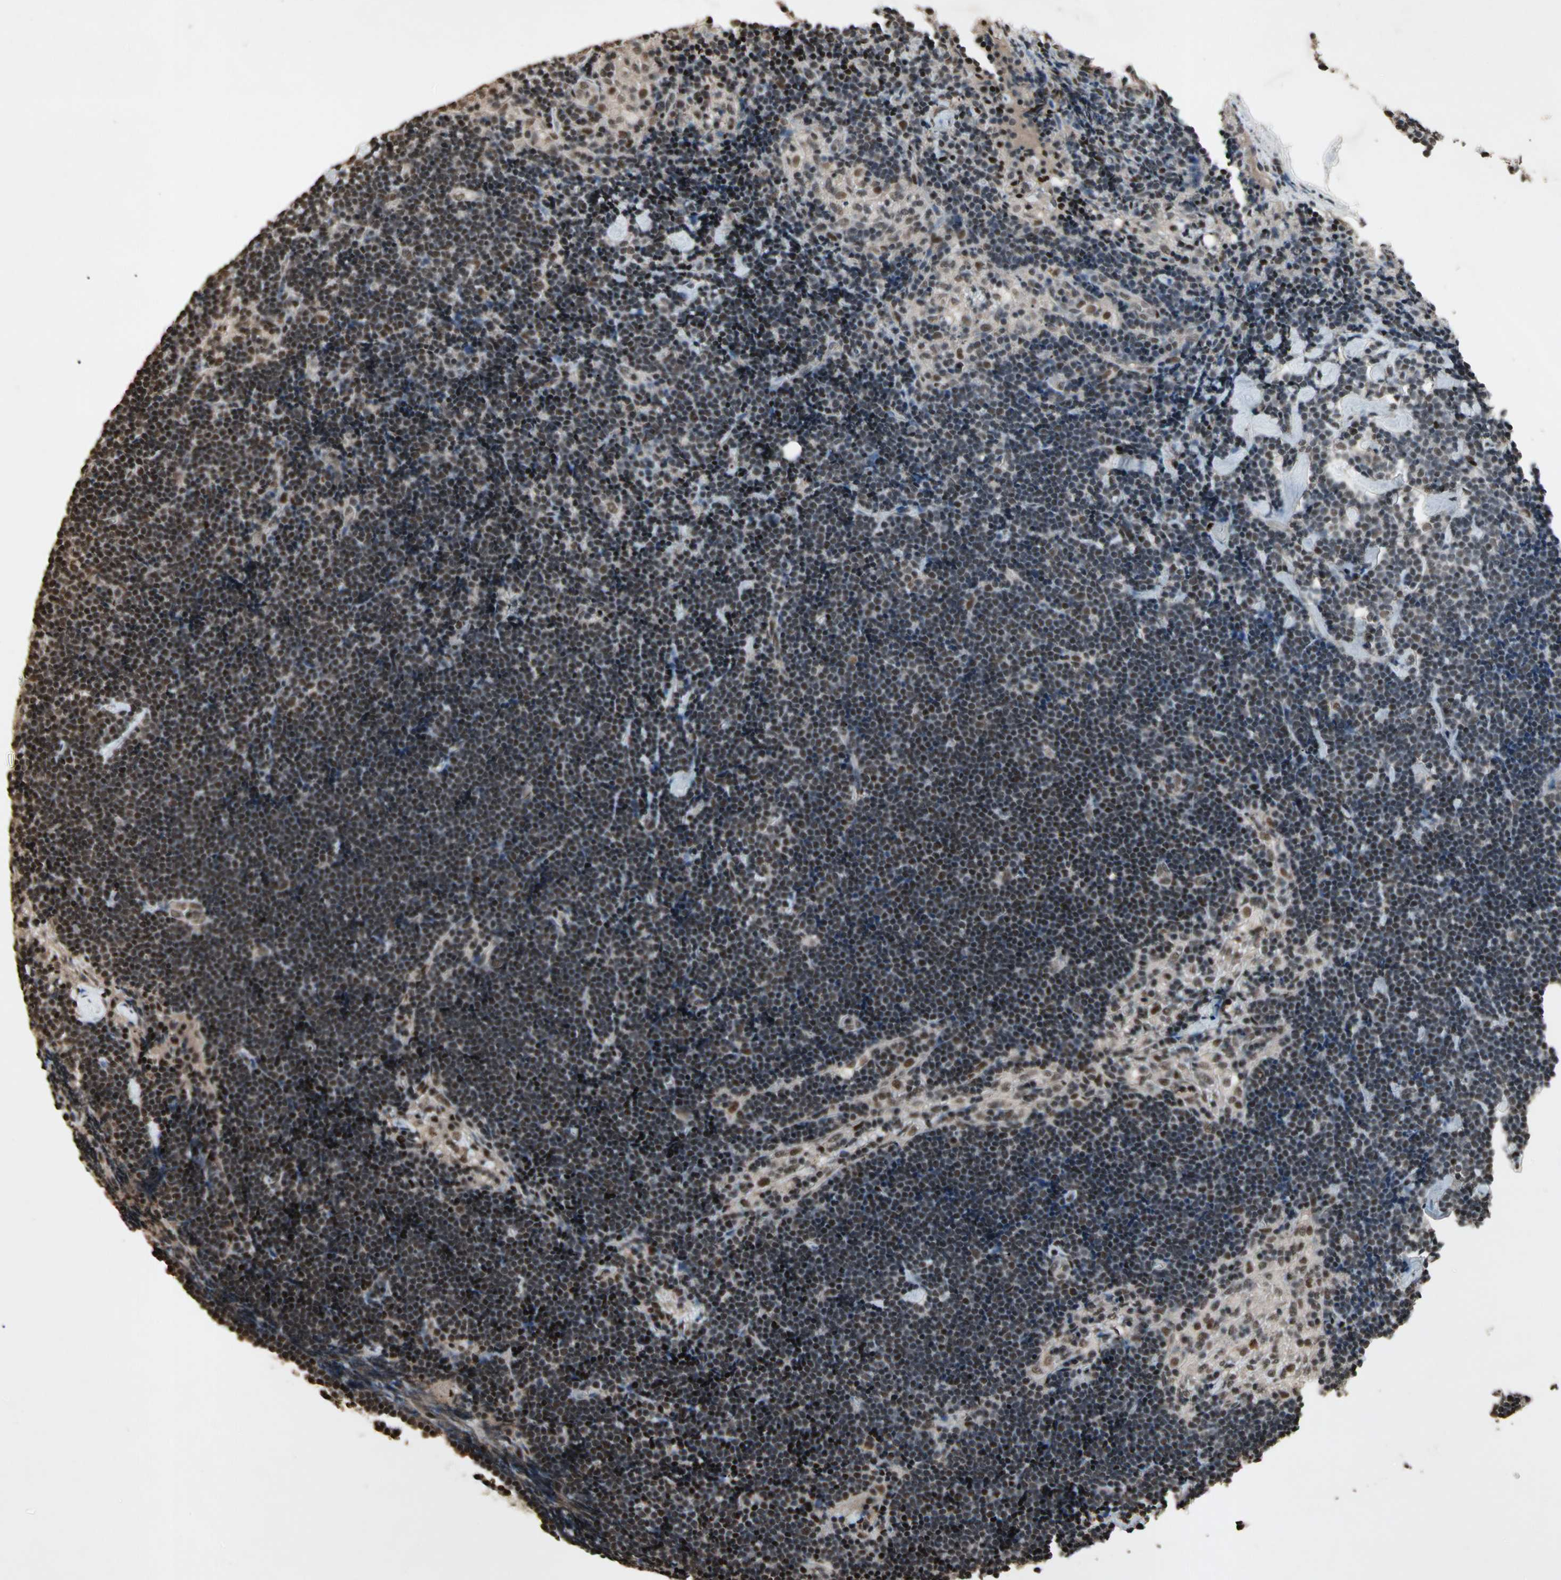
{"staining": {"intensity": "strong", "quantity": ">75%", "location": "nuclear"}, "tissue": "lymph node", "cell_type": "Germinal center cells", "image_type": "normal", "snomed": [{"axis": "morphology", "description": "Normal tissue, NOS"}, {"axis": "topography", "description": "Lymph node"}], "caption": "Lymph node stained with DAB immunohistochemistry (IHC) demonstrates high levels of strong nuclear expression in approximately >75% of germinal center cells.", "gene": "TBX2", "patient": {"sex": "male", "age": 63}}